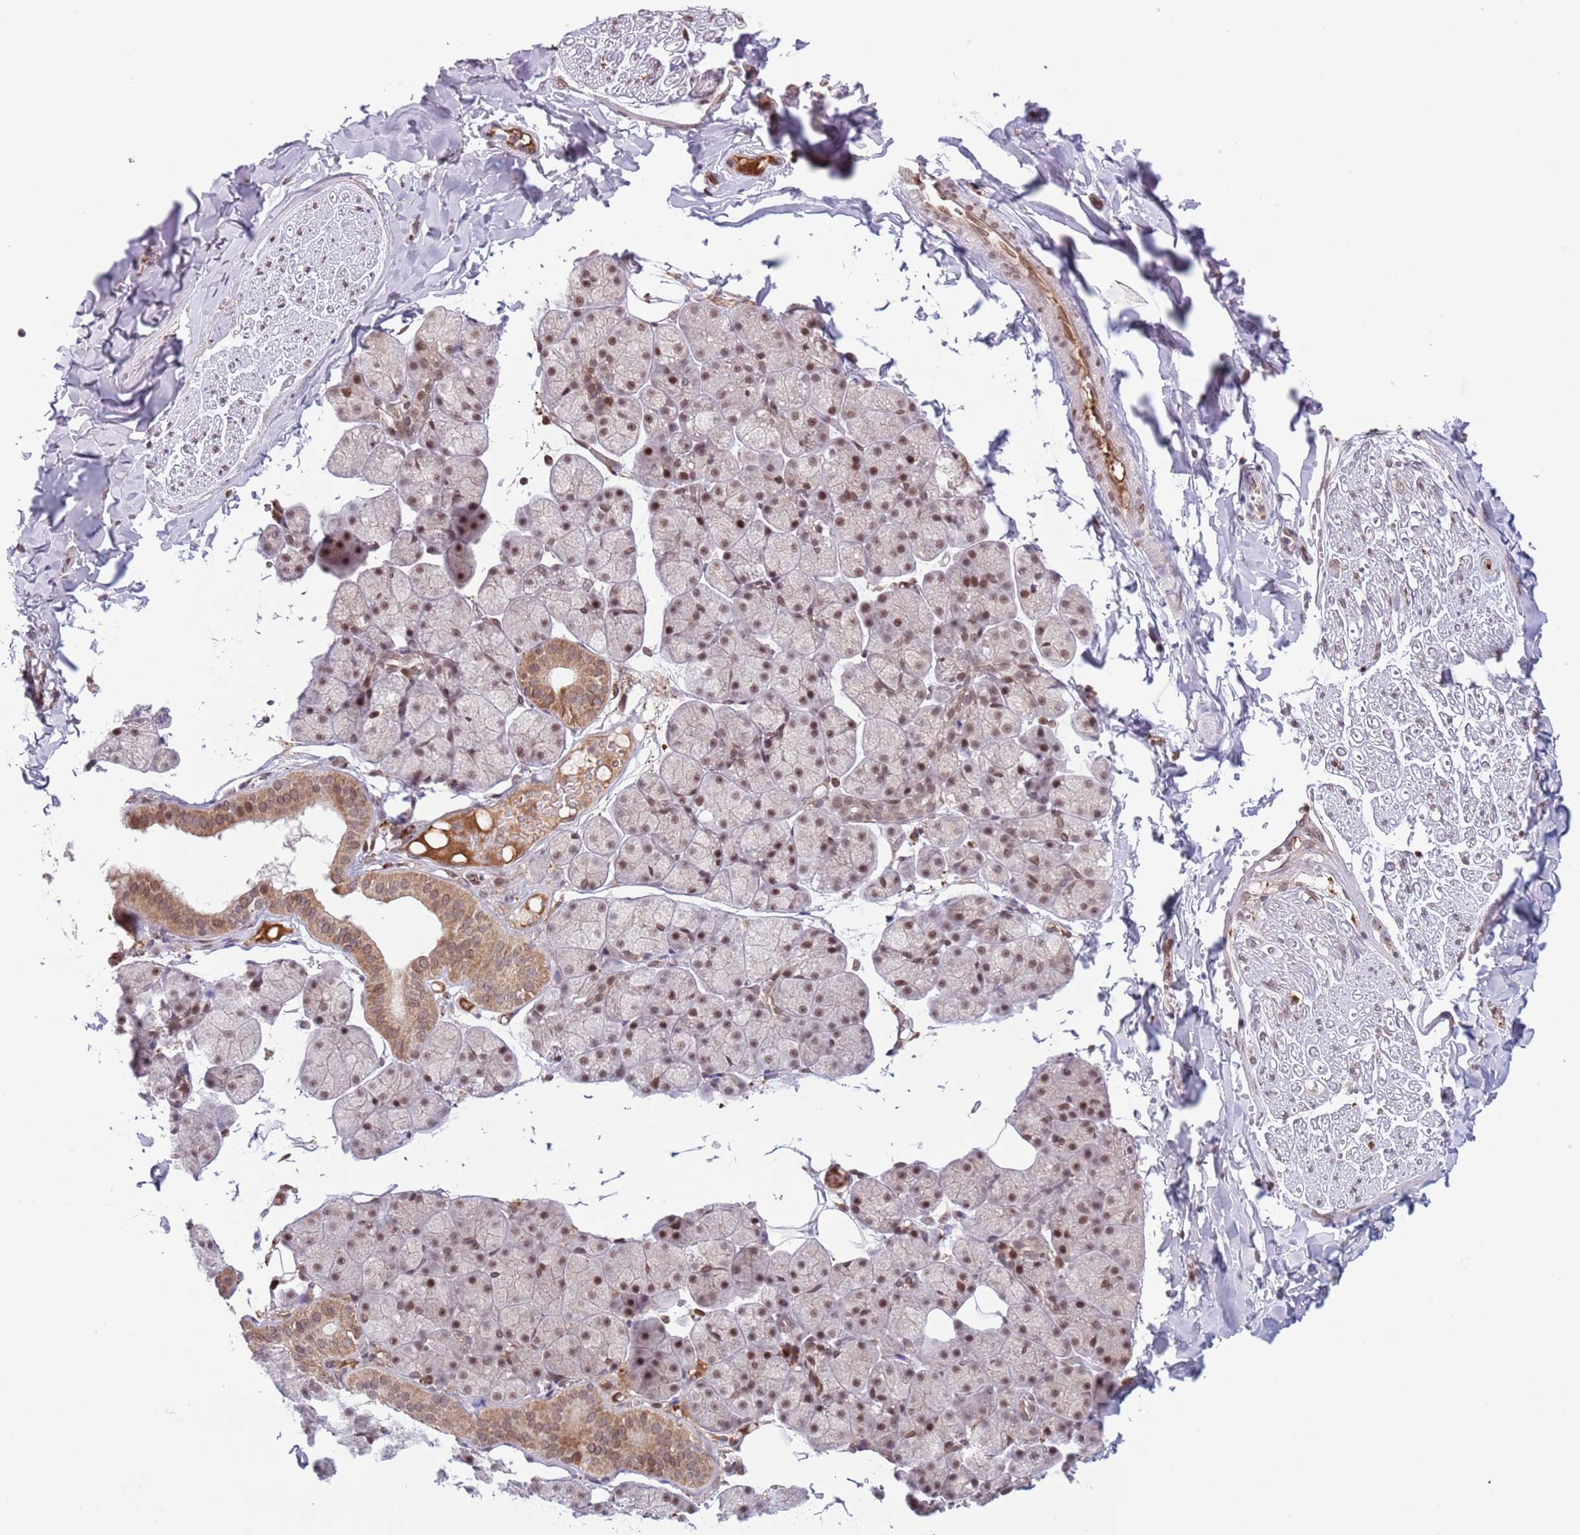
{"staining": {"intensity": "moderate", "quantity": "25%-75%", "location": "nuclear"}, "tissue": "soft tissue", "cell_type": "Chondrocytes", "image_type": "normal", "snomed": [{"axis": "morphology", "description": "Normal tissue, NOS"}, {"axis": "topography", "description": "Salivary gland"}, {"axis": "topography", "description": "Peripheral nerve tissue"}], "caption": "IHC photomicrograph of normal soft tissue: soft tissue stained using immunohistochemistry (IHC) demonstrates medium levels of moderate protein expression localized specifically in the nuclear of chondrocytes, appearing as a nuclear brown color.", "gene": "SIPA1L3", "patient": {"sex": "male", "age": 38}}